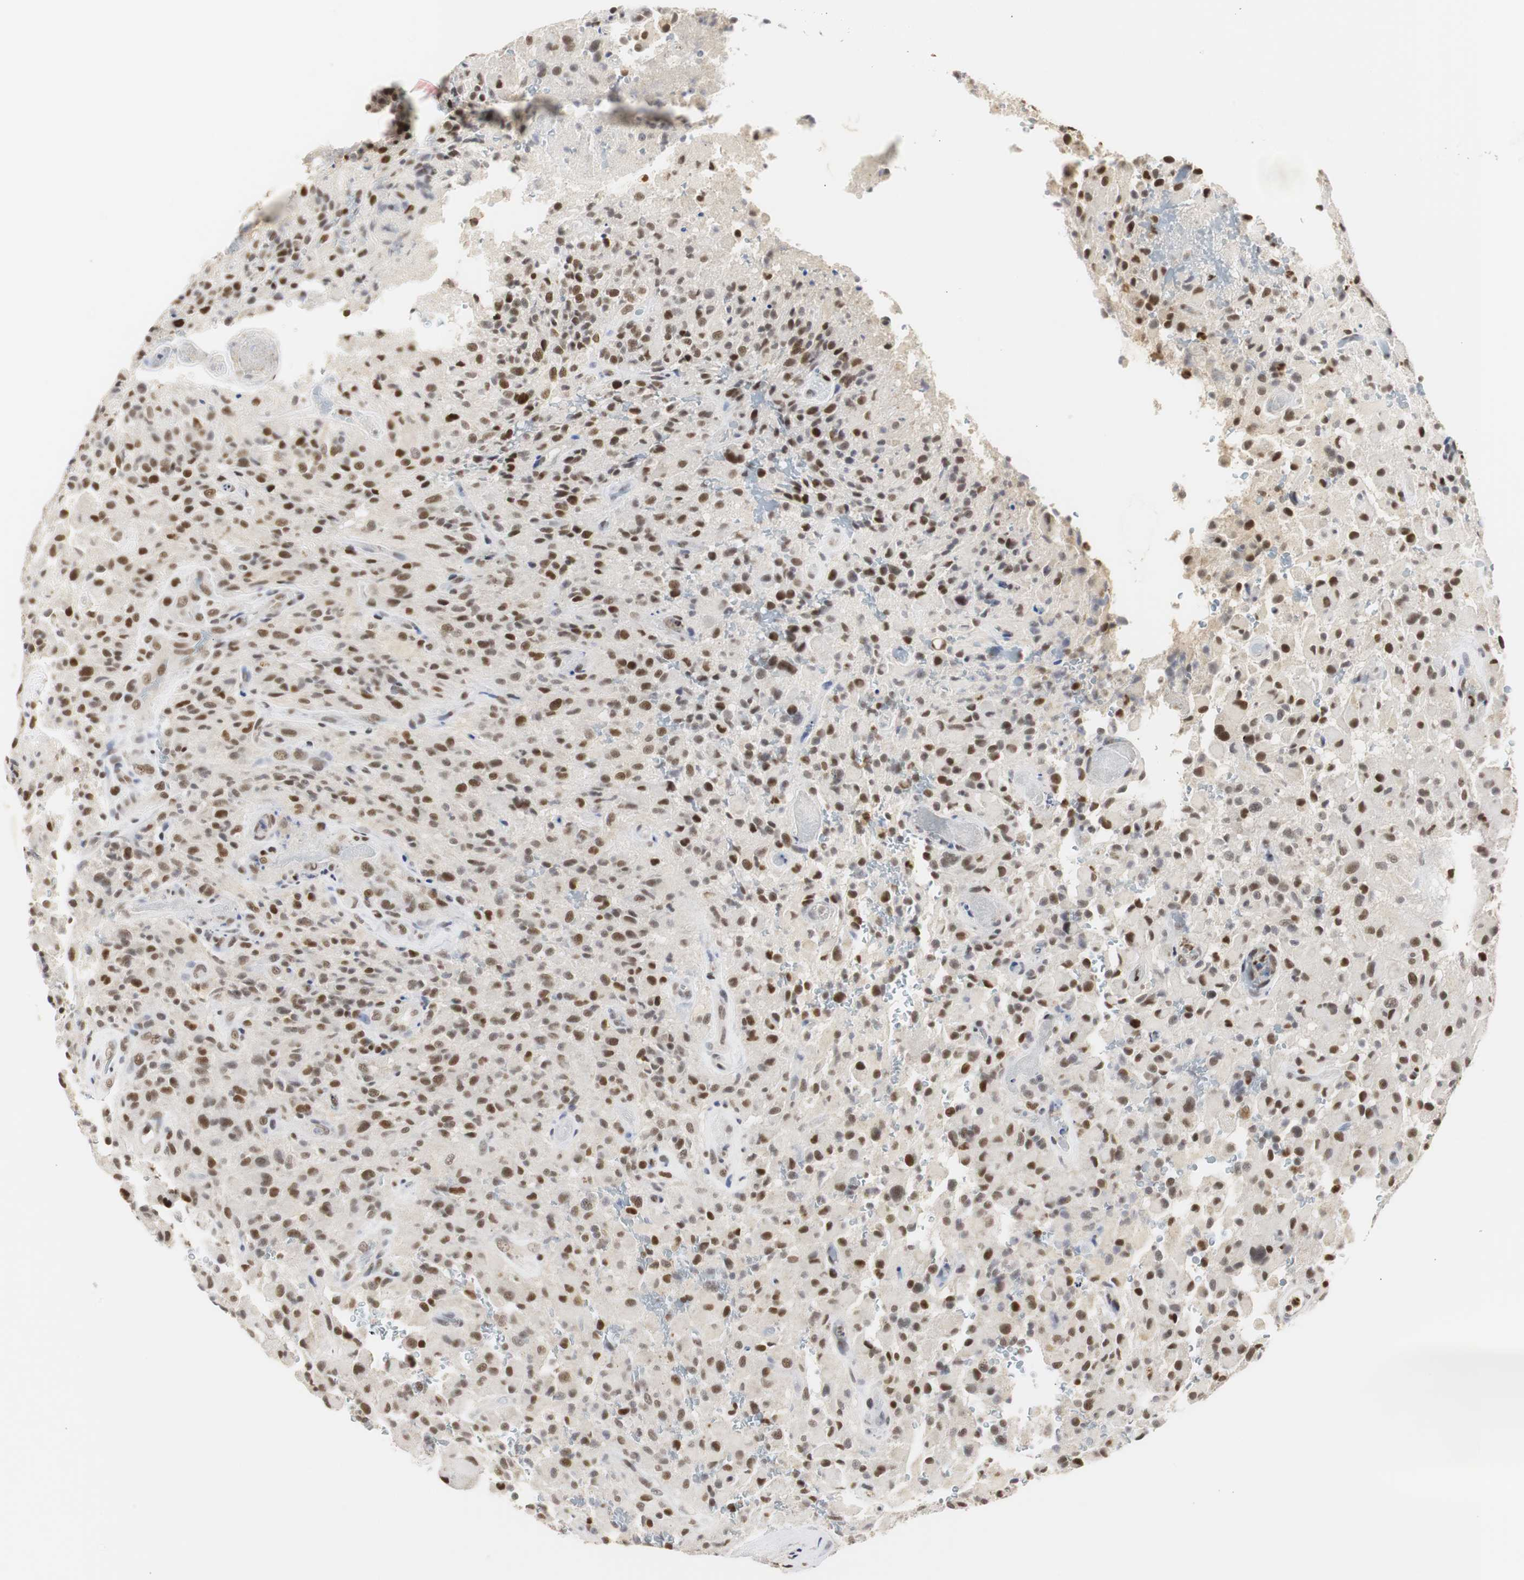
{"staining": {"intensity": "strong", "quantity": "25%-75%", "location": "nuclear"}, "tissue": "glioma", "cell_type": "Tumor cells", "image_type": "cancer", "snomed": [{"axis": "morphology", "description": "Glioma, malignant, High grade"}, {"axis": "topography", "description": "Brain"}], "caption": "About 25%-75% of tumor cells in glioma exhibit strong nuclear protein positivity as visualized by brown immunohistochemical staining.", "gene": "ZFC3H1", "patient": {"sex": "male", "age": 71}}